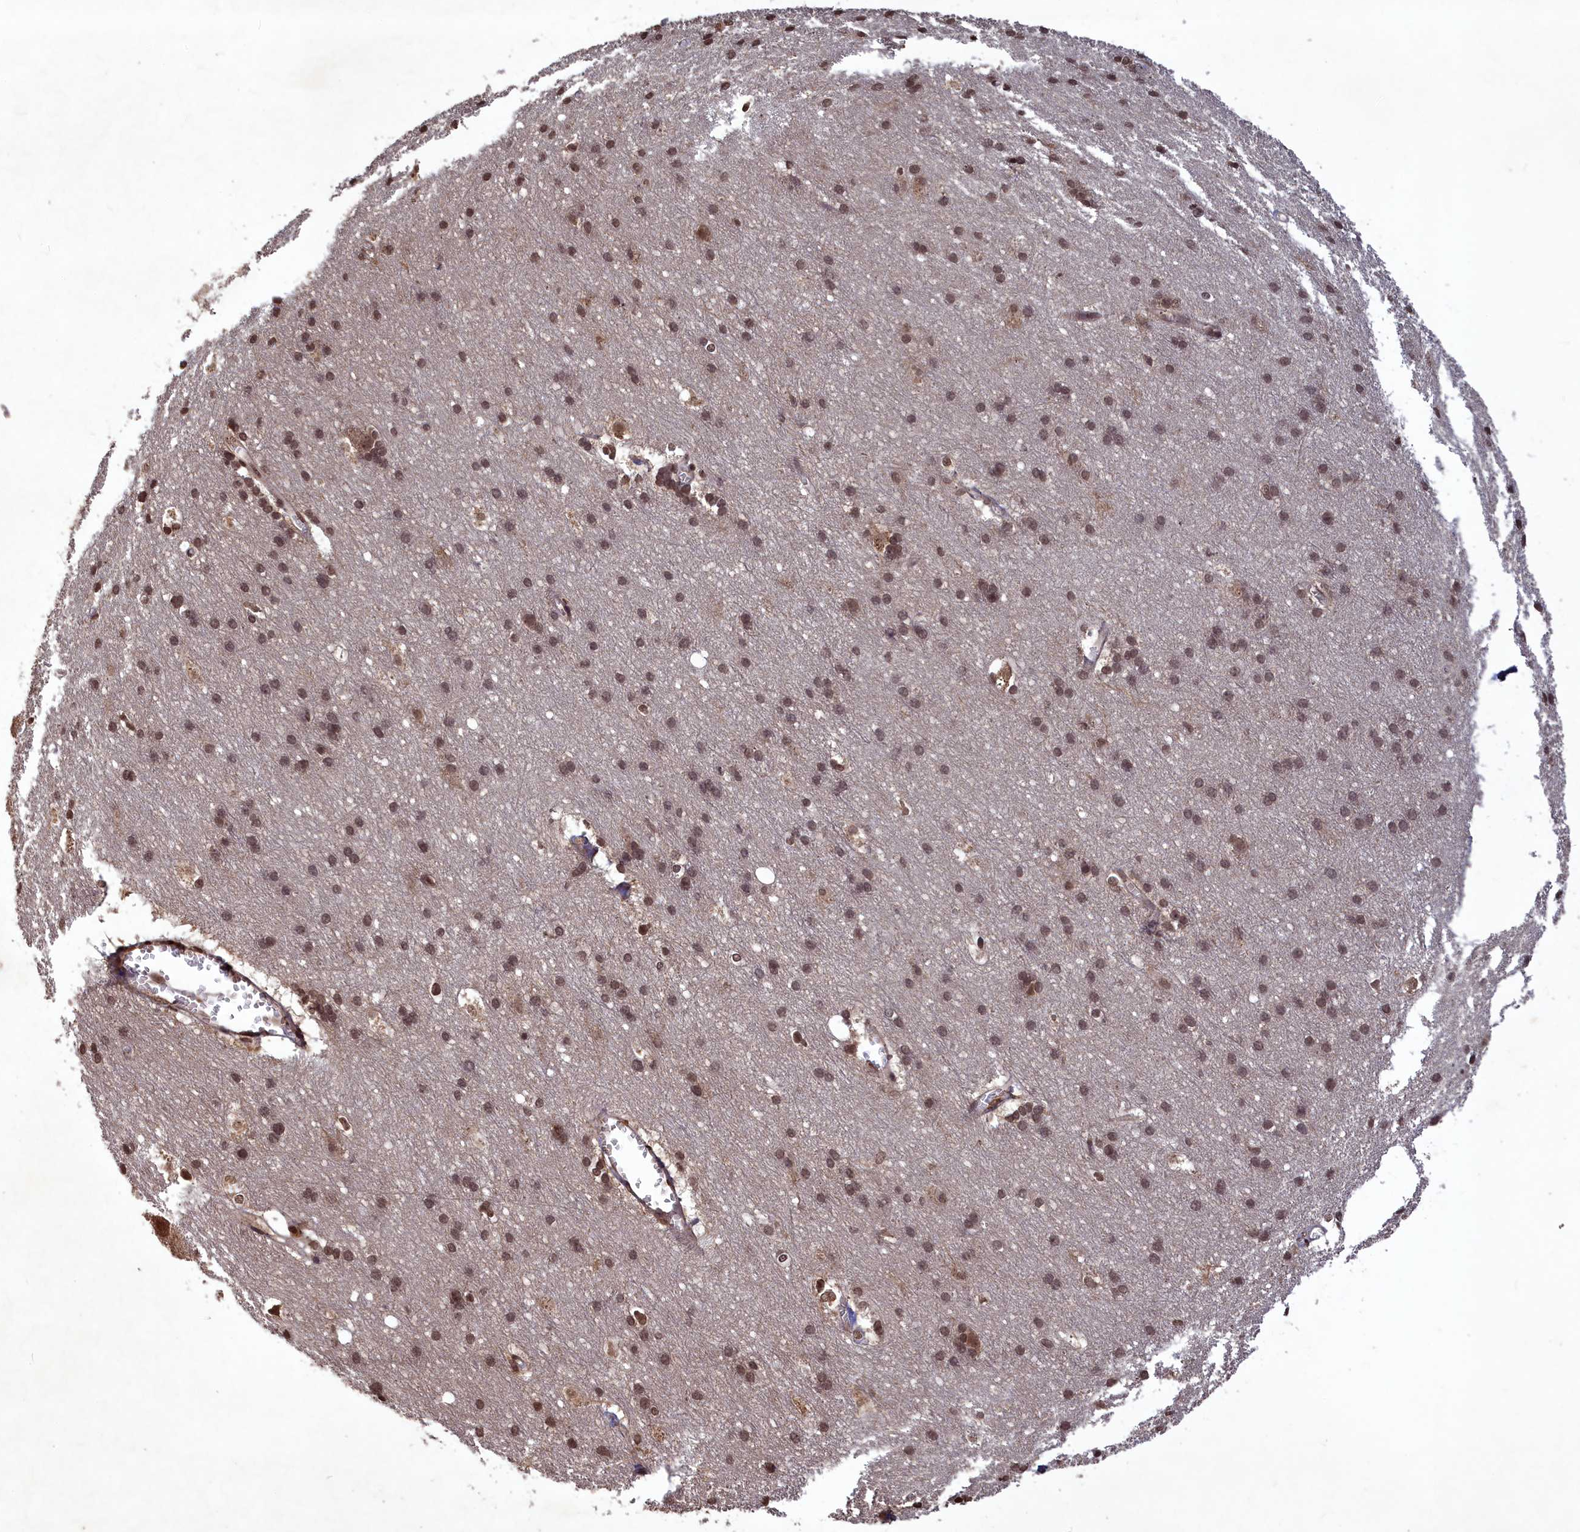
{"staining": {"intensity": "strong", "quantity": "25%-75%", "location": "cytoplasmic/membranous,nuclear"}, "tissue": "cerebral cortex", "cell_type": "Endothelial cells", "image_type": "normal", "snomed": [{"axis": "morphology", "description": "Normal tissue, NOS"}, {"axis": "topography", "description": "Cerebral cortex"}], "caption": "DAB (3,3'-diaminobenzidine) immunohistochemical staining of benign human cerebral cortex shows strong cytoplasmic/membranous,nuclear protein expression in approximately 25%-75% of endothelial cells. (DAB (3,3'-diaminobenzidine) = brown stain, brightfield microscopy at high magnification).", "gene": "SRMS", "patient": {"sex": "male", "age": 54}}